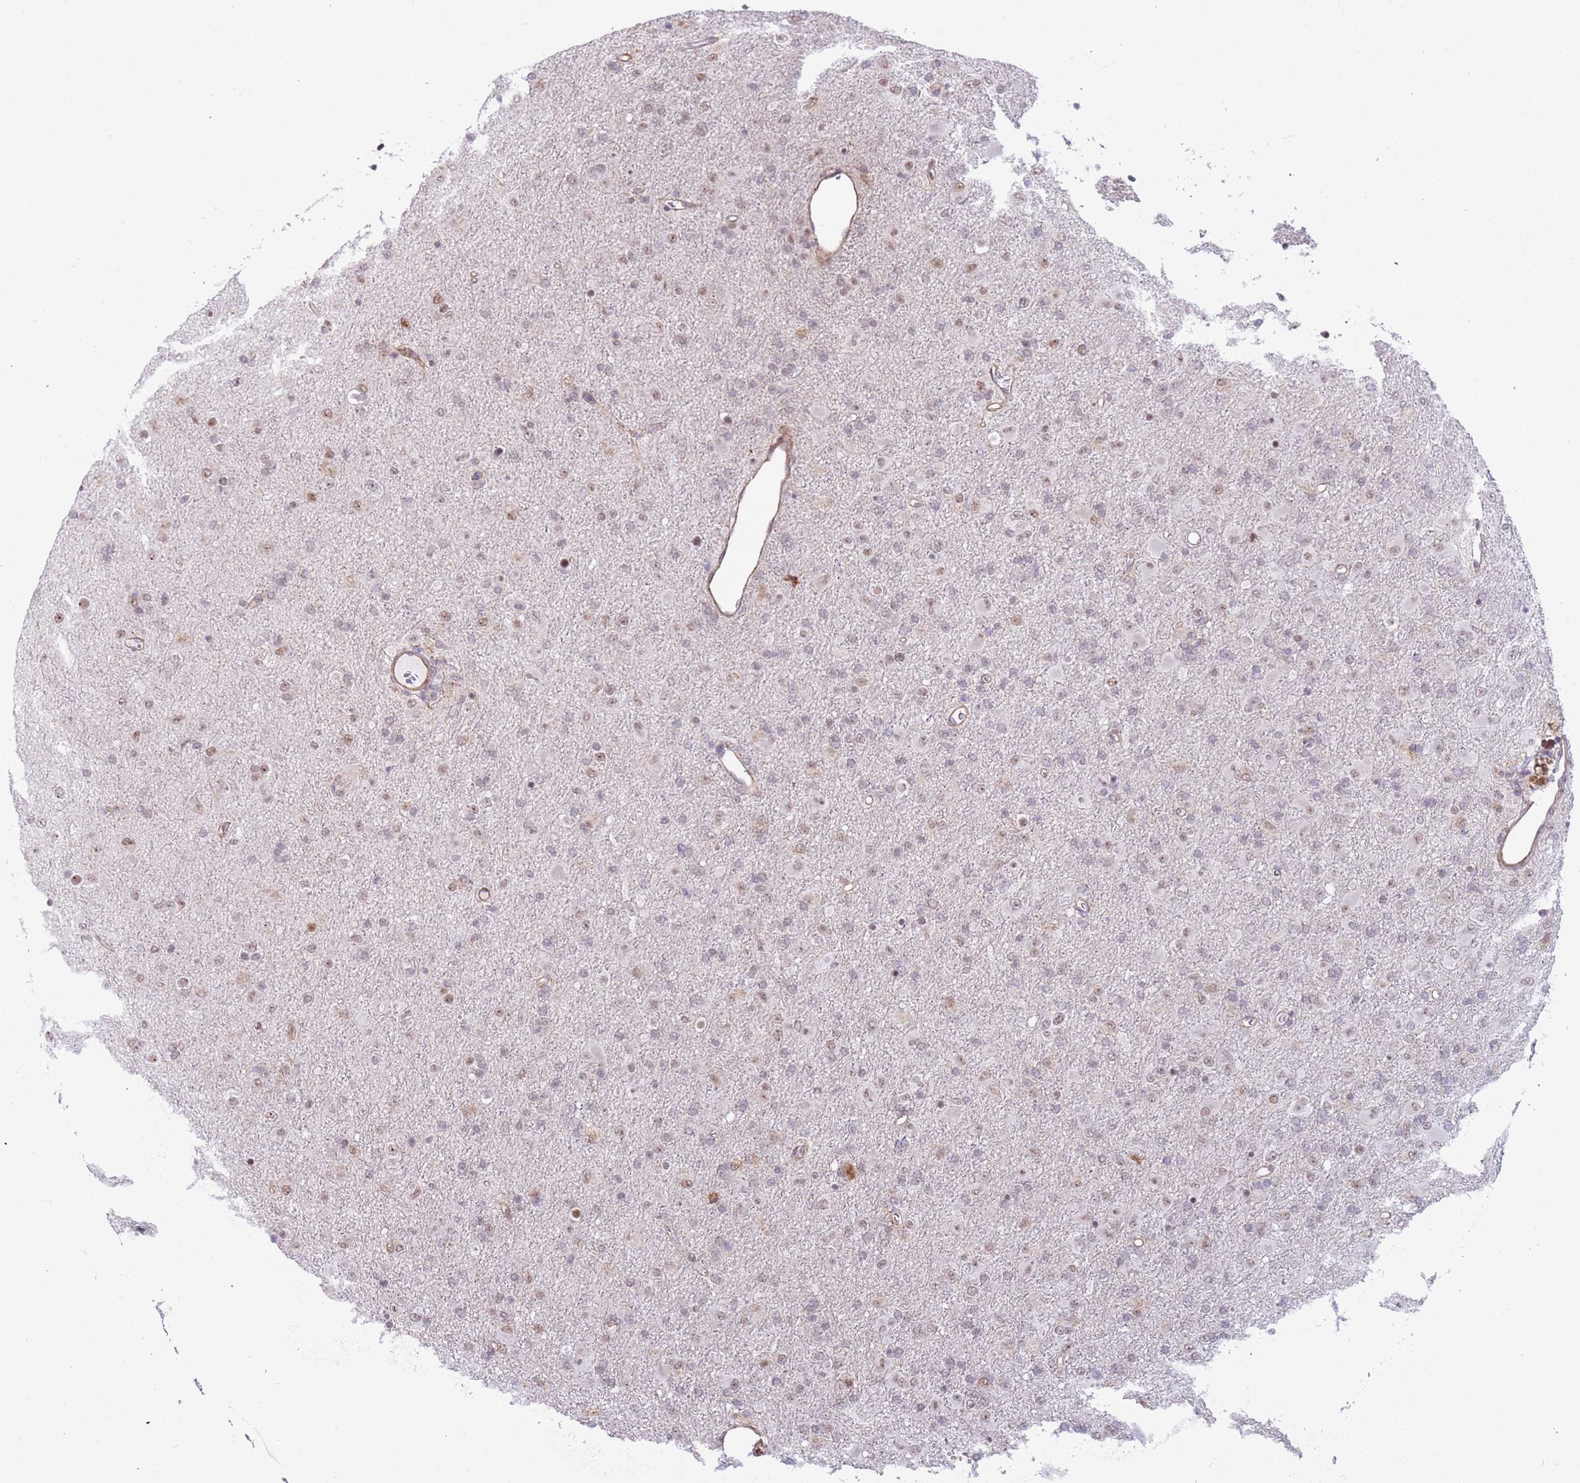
{"staining": {"intensity": "moderate", "quantity": "25%-75%", "location": "nuclear"}, "tissue": "glioma", "cell_type": "Tumor cells", "image_type": "cancer", "snomed": [{"axis": "morphology", "description": "Glioma, malignant, Low grade"}, {"axis": "topography", "description": "Brain"}], "caption": "Protein analysis of glioma tissue shows moderate nuclear staining in about 25%-75% of tumor cells.", "gene": "LRMDA", "patient": {"sex": "male", "age": 65}}